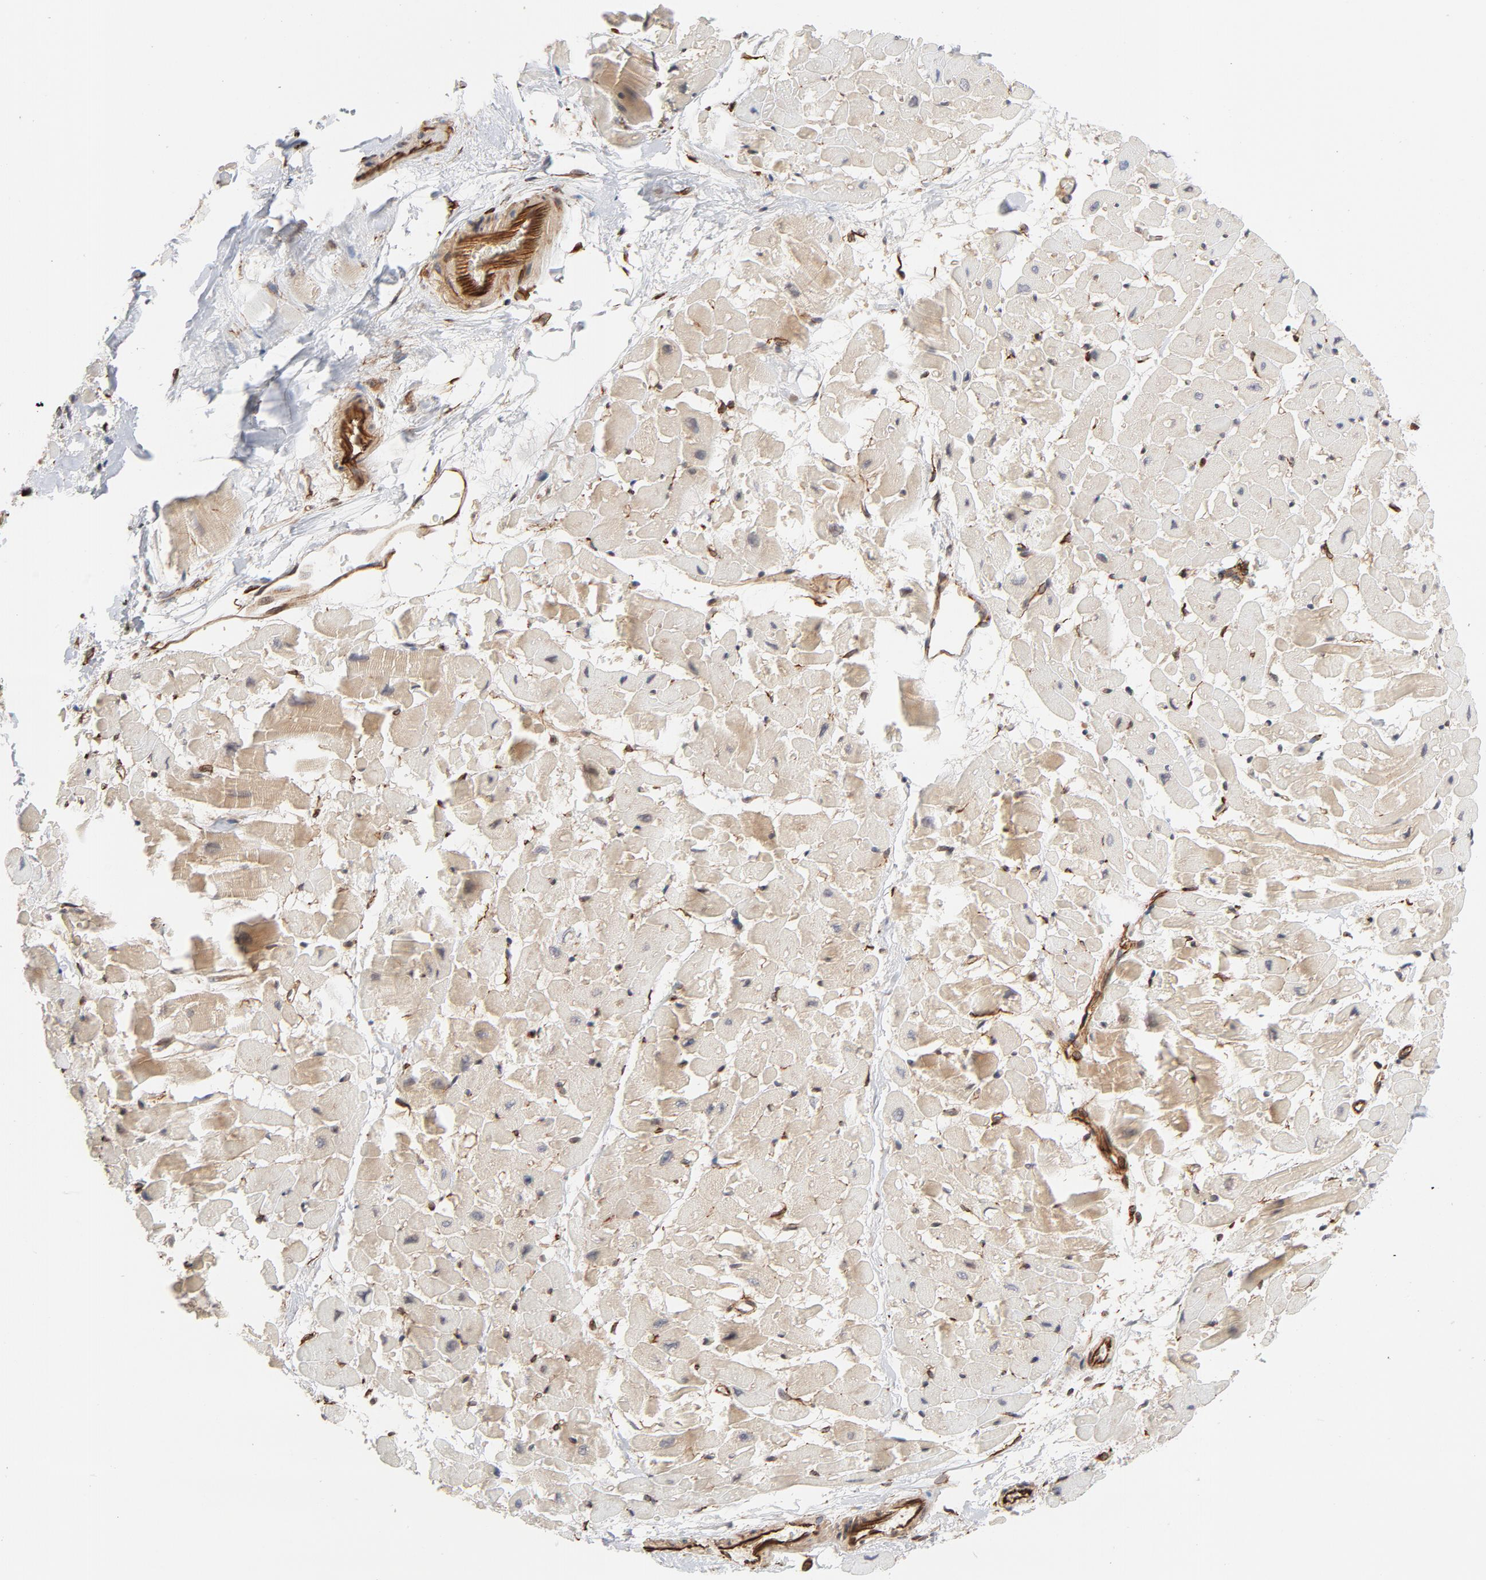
{"staining": {"intensity": "weak", "quantity": ">75%", "location": "cytoplasmic/membranous"}, "tissue": "heart muscle", "cell_type": "Cardiomyocytes", "image_type": "normal", "snomed": [{"axis": "morphology", "description": "Normal tissue, NOS"}, {"axis": "topography", "description": "Heart"}], "caption": "Immunohistochemistry image of benign heart muscle stained for a protein (brown), which shows low levels of weak cytoplasmic/membranous expression in about >75% of cardiomyocytes.", "gene": "DNAAF2", "patient": {"sex": "male", "age": 45}}